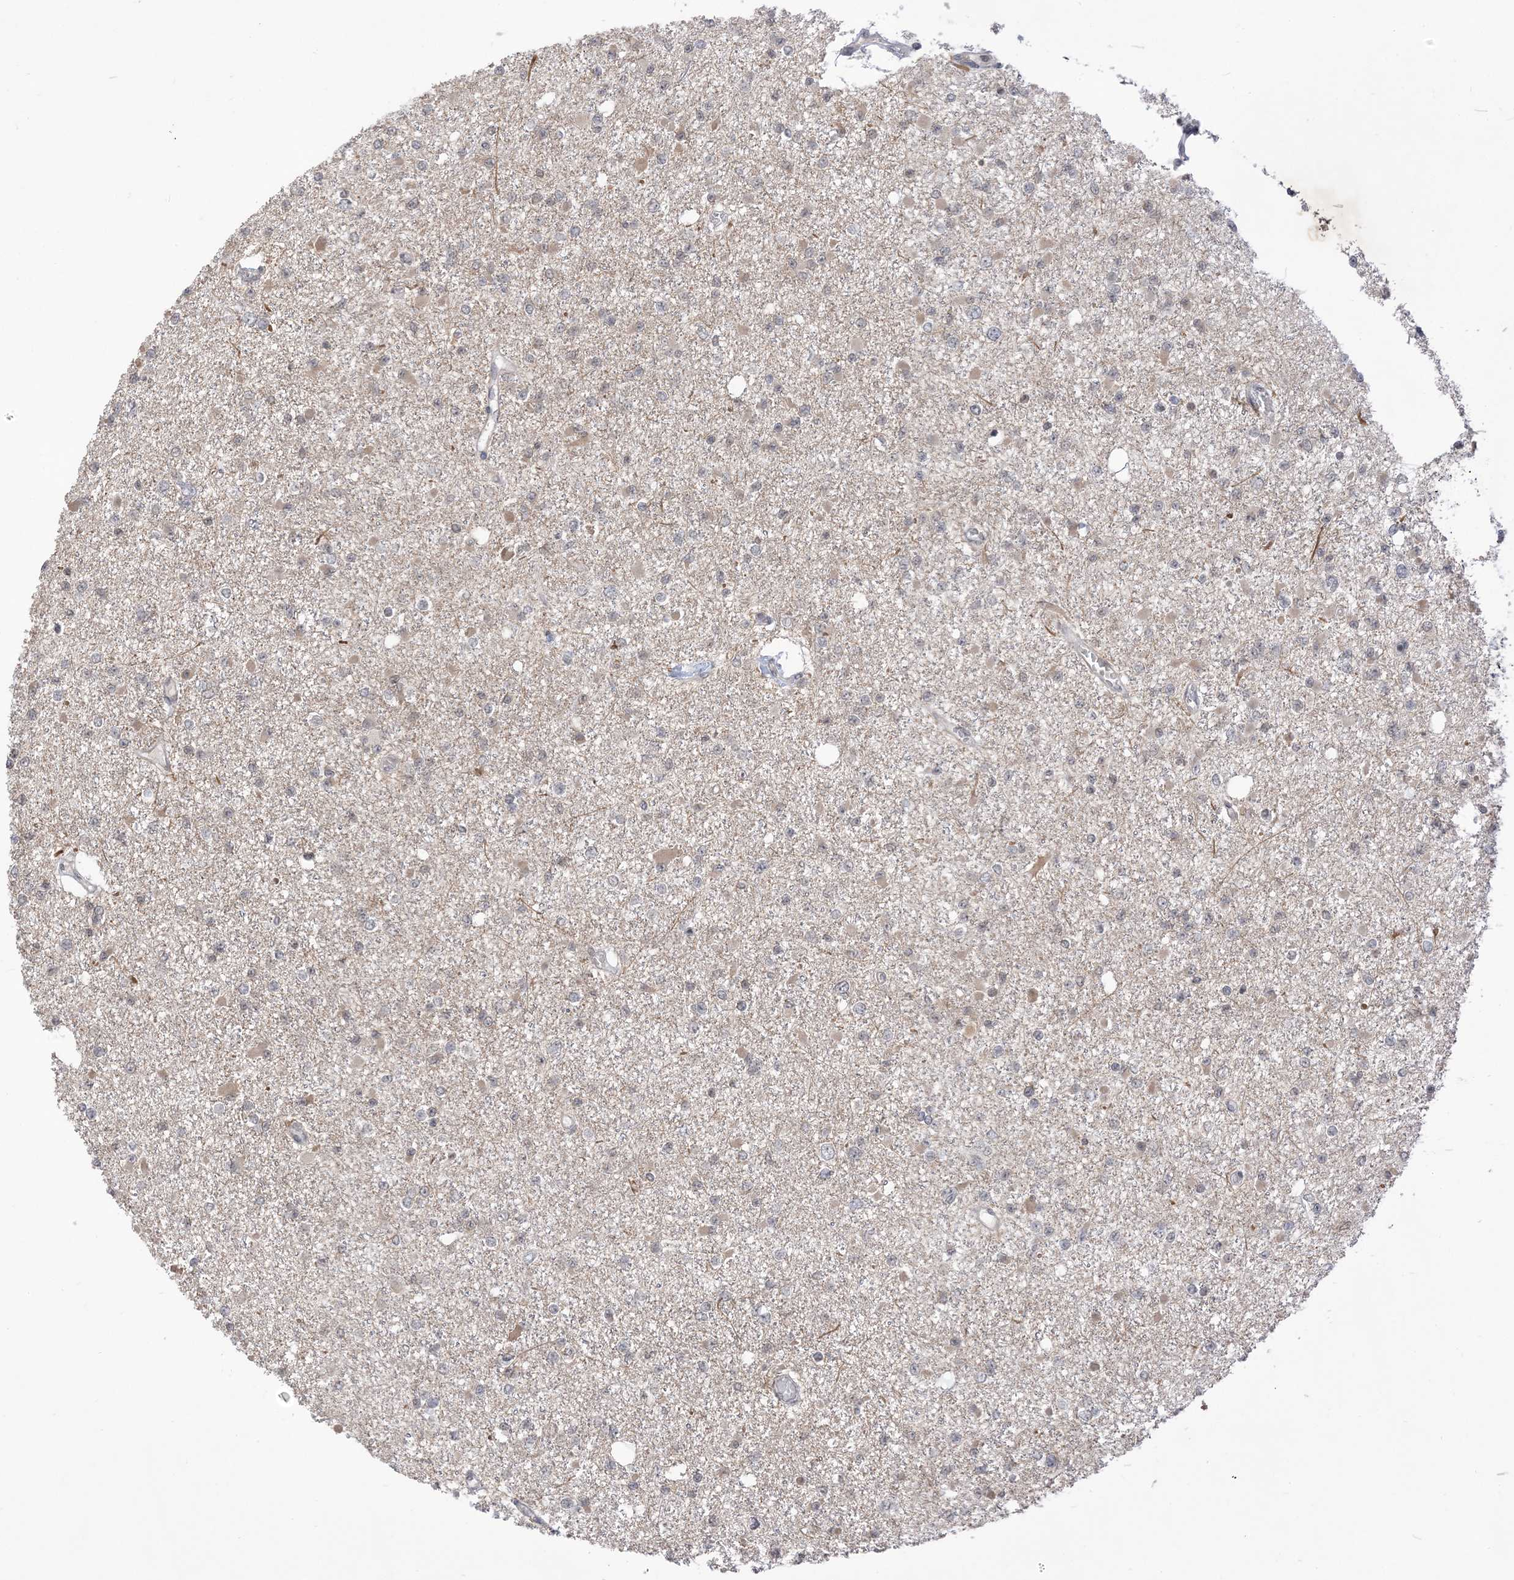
{"staining": {"intensity": "negative", "quantity": "none", "location": "none"}, "tissue": "glioma", "cell_type": "Tumor cells", "image_type": "cancer", "snomed": [{"axis": "morphology", "description": "Glioma, malignant, Low grade"}, {"axis": "topography", "description": "Brain"}], "caption": "A micrograph of human glioma is negative for staining in tumor cells.", "gene": "RANBP9", "patient": {"sex": "female", "age": 22}}